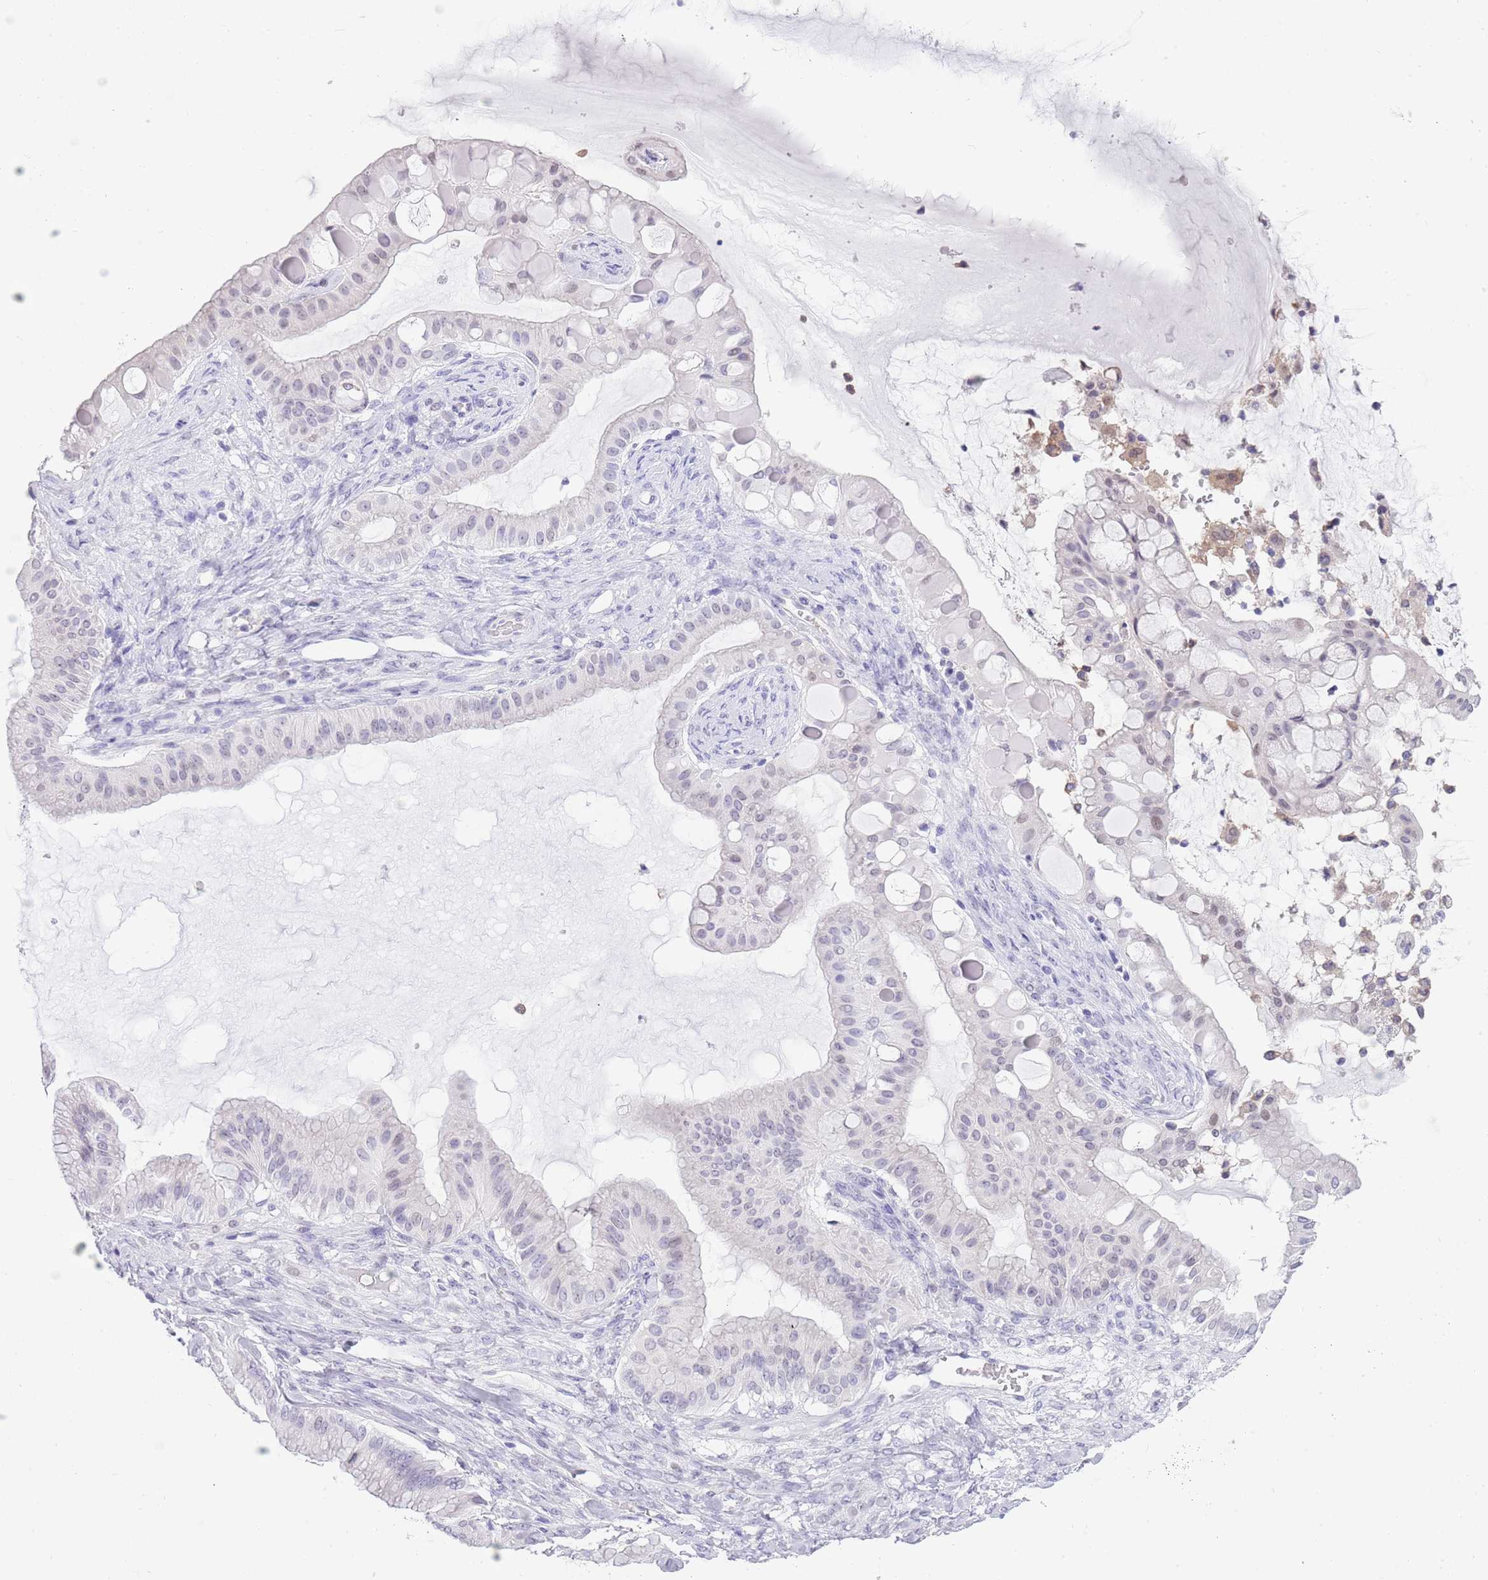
{"staining": {"intensity": "negative", "quantity": "none", "location": "none"}, "tissue": "ovarian cancer", "cell_type": "Tumor cells", "image_type": "cancer", "snomed": [{"axis": "morphology", "description": "Cystadenocarcinoma, mucinous, NOS"}, {"axis": "topography", "description": "Ovary"}], "caption": "Human ovarian cancer (mucinous cystadenocarcinoma) stained for a protein using immunohistochemistry (IHC) demonstrates no expression in tumor cells.", "gene": "PPP1R17", "patient": {"sex": "female", "age": 61}}